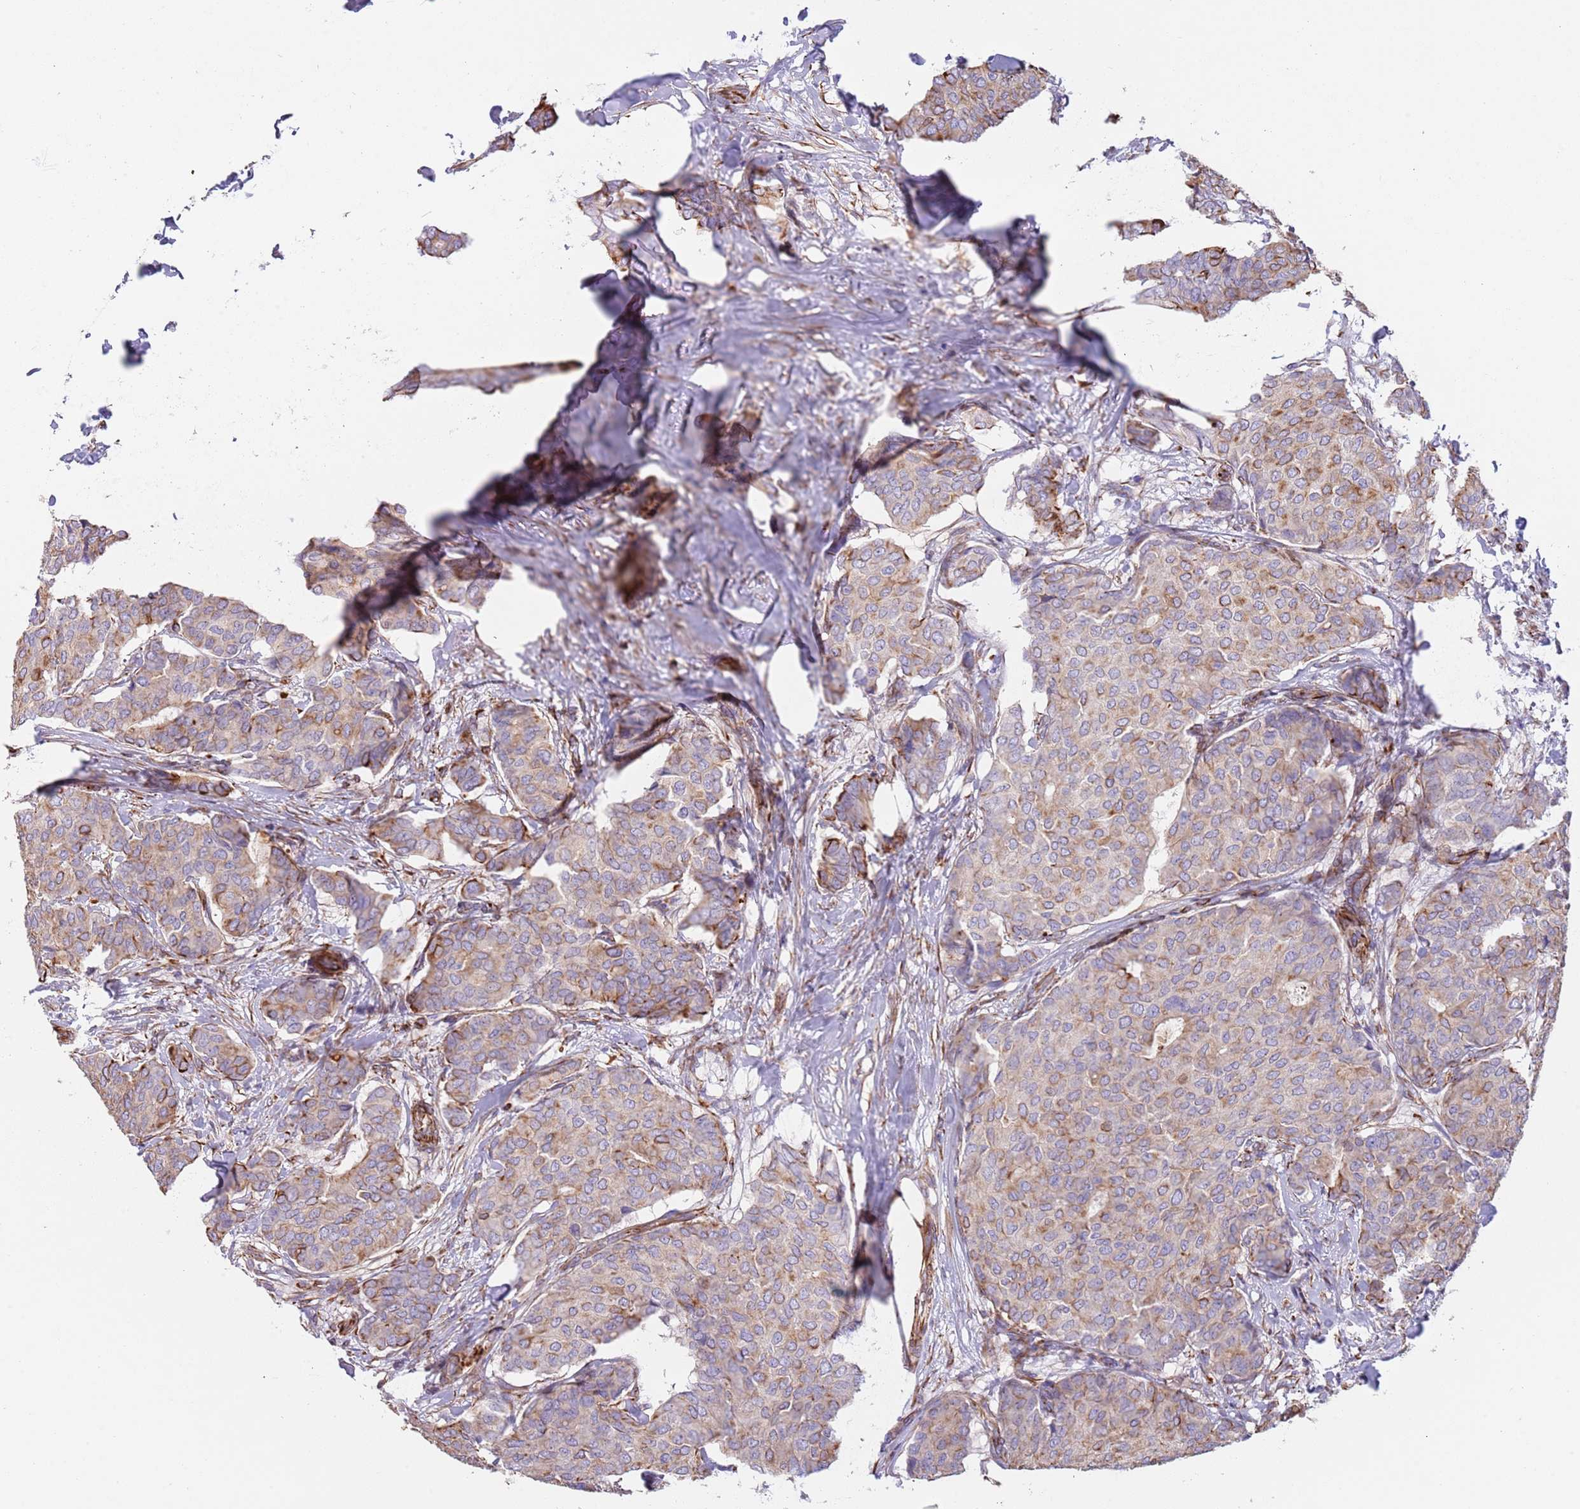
{"staining": {"intensity": "weak", "quantity": "<25%", "location": "cytoplasmic/membranous"}, "tissue": "breast cancer", "cell_type": "Tumor cells", "image_type": "cancer", "snomed": [{"axis": "morphology", "description": "Duct carcinoma"}, {"axis": "topography", "description": "Breast"}], "caption": "The photomicrograph reveals no staining of tumor cells in breast invasive ductal carcinoma.", "gene": "MOGAT1", "patient": {"sex": "female", "age": 75}}